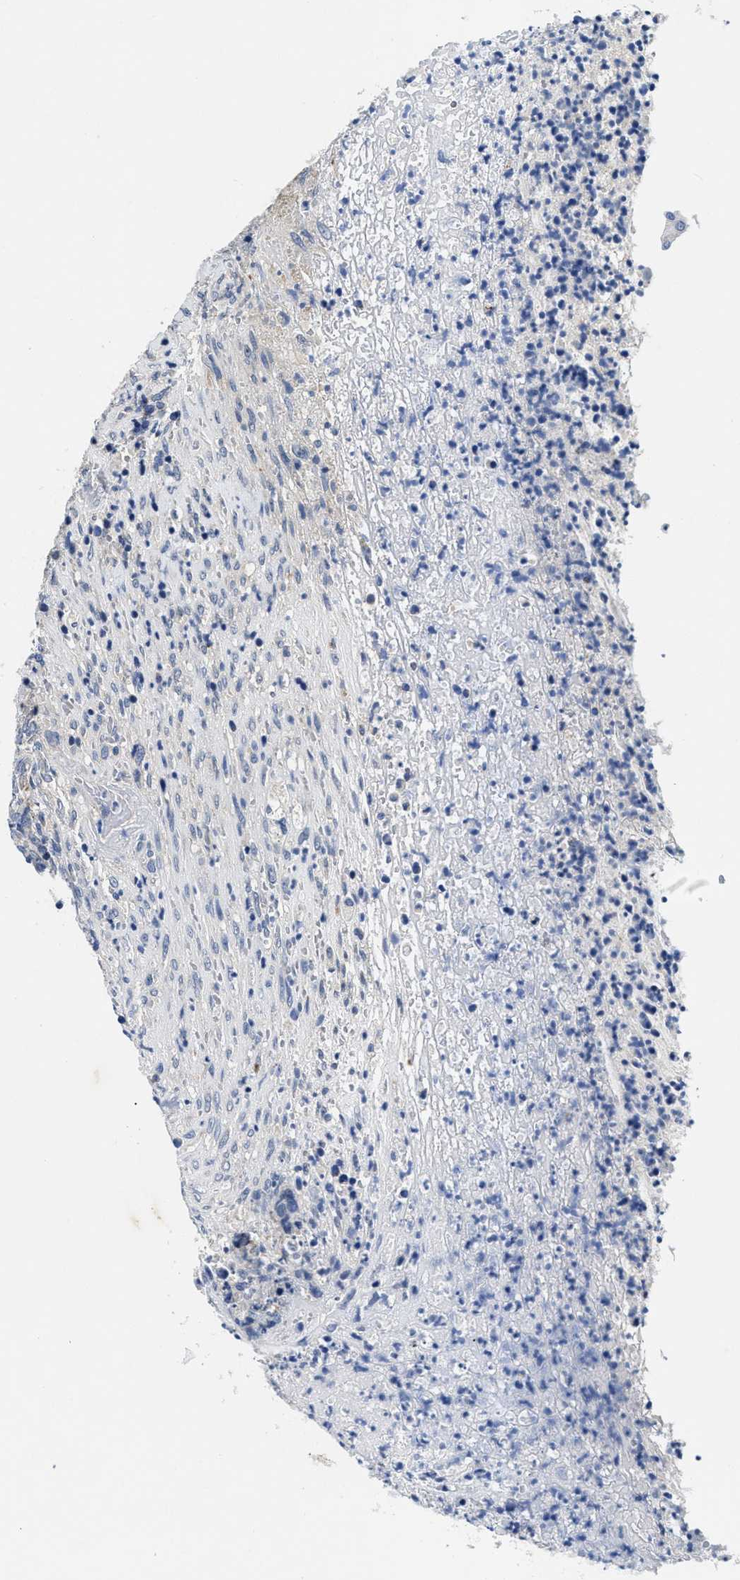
{"staining": {"intensity": "negative", "quantity": "none", "location": "none"}, "tissue": "colorectal cancer", "cell_type": "Tumor cells", "image_type": "cancer", "snomed": [{"axis": "morphology", "description": "Adenocarcinoma, NOS"}, {"axis": "topography", "description": "Rectum"}], "caption": "High power microscopy micrograph of an IHC image of colorectal cancer, revealing no significant staining in tumor cells.", "gene": "MEA1", "patient": {"sex": "female", "age": 89}}